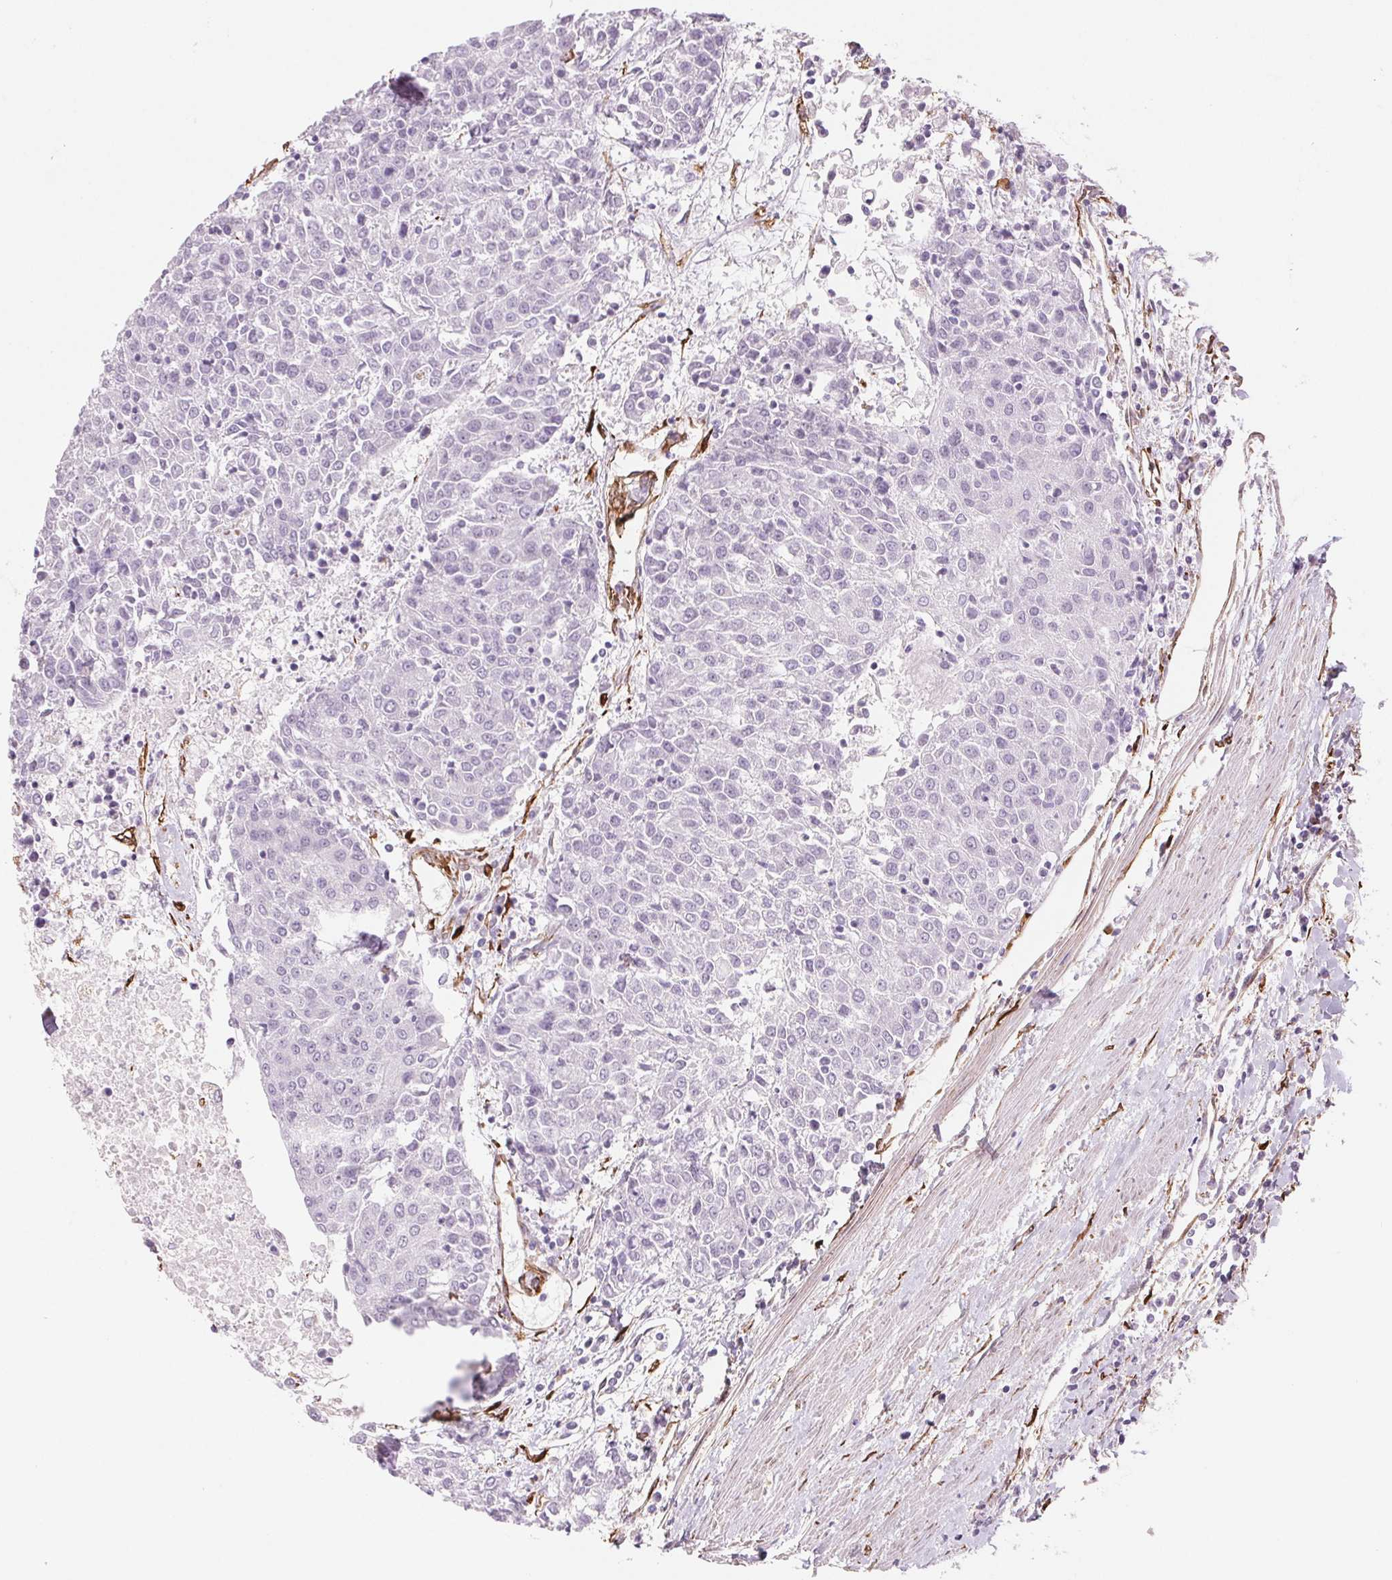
{"staining": {"intensity": "negative", "quantity": "none", "location": "none"}, "tissue": "urothelial cancer", "cell_type": "Tumor cells", "image_type": "cancer", "snomed": [{"axis": "morphology", "description": "Urothelial carcinoma, High grade"}, {"axis": "topography", "description": "Urinary bladder"}], "caption": "This is an immunohistochemistry image of high-grade urothelial carcinoma. There is no positivity in tumor cells.", "gene": "FKBP10", "patient": {"sex": "female", "age": 85}}